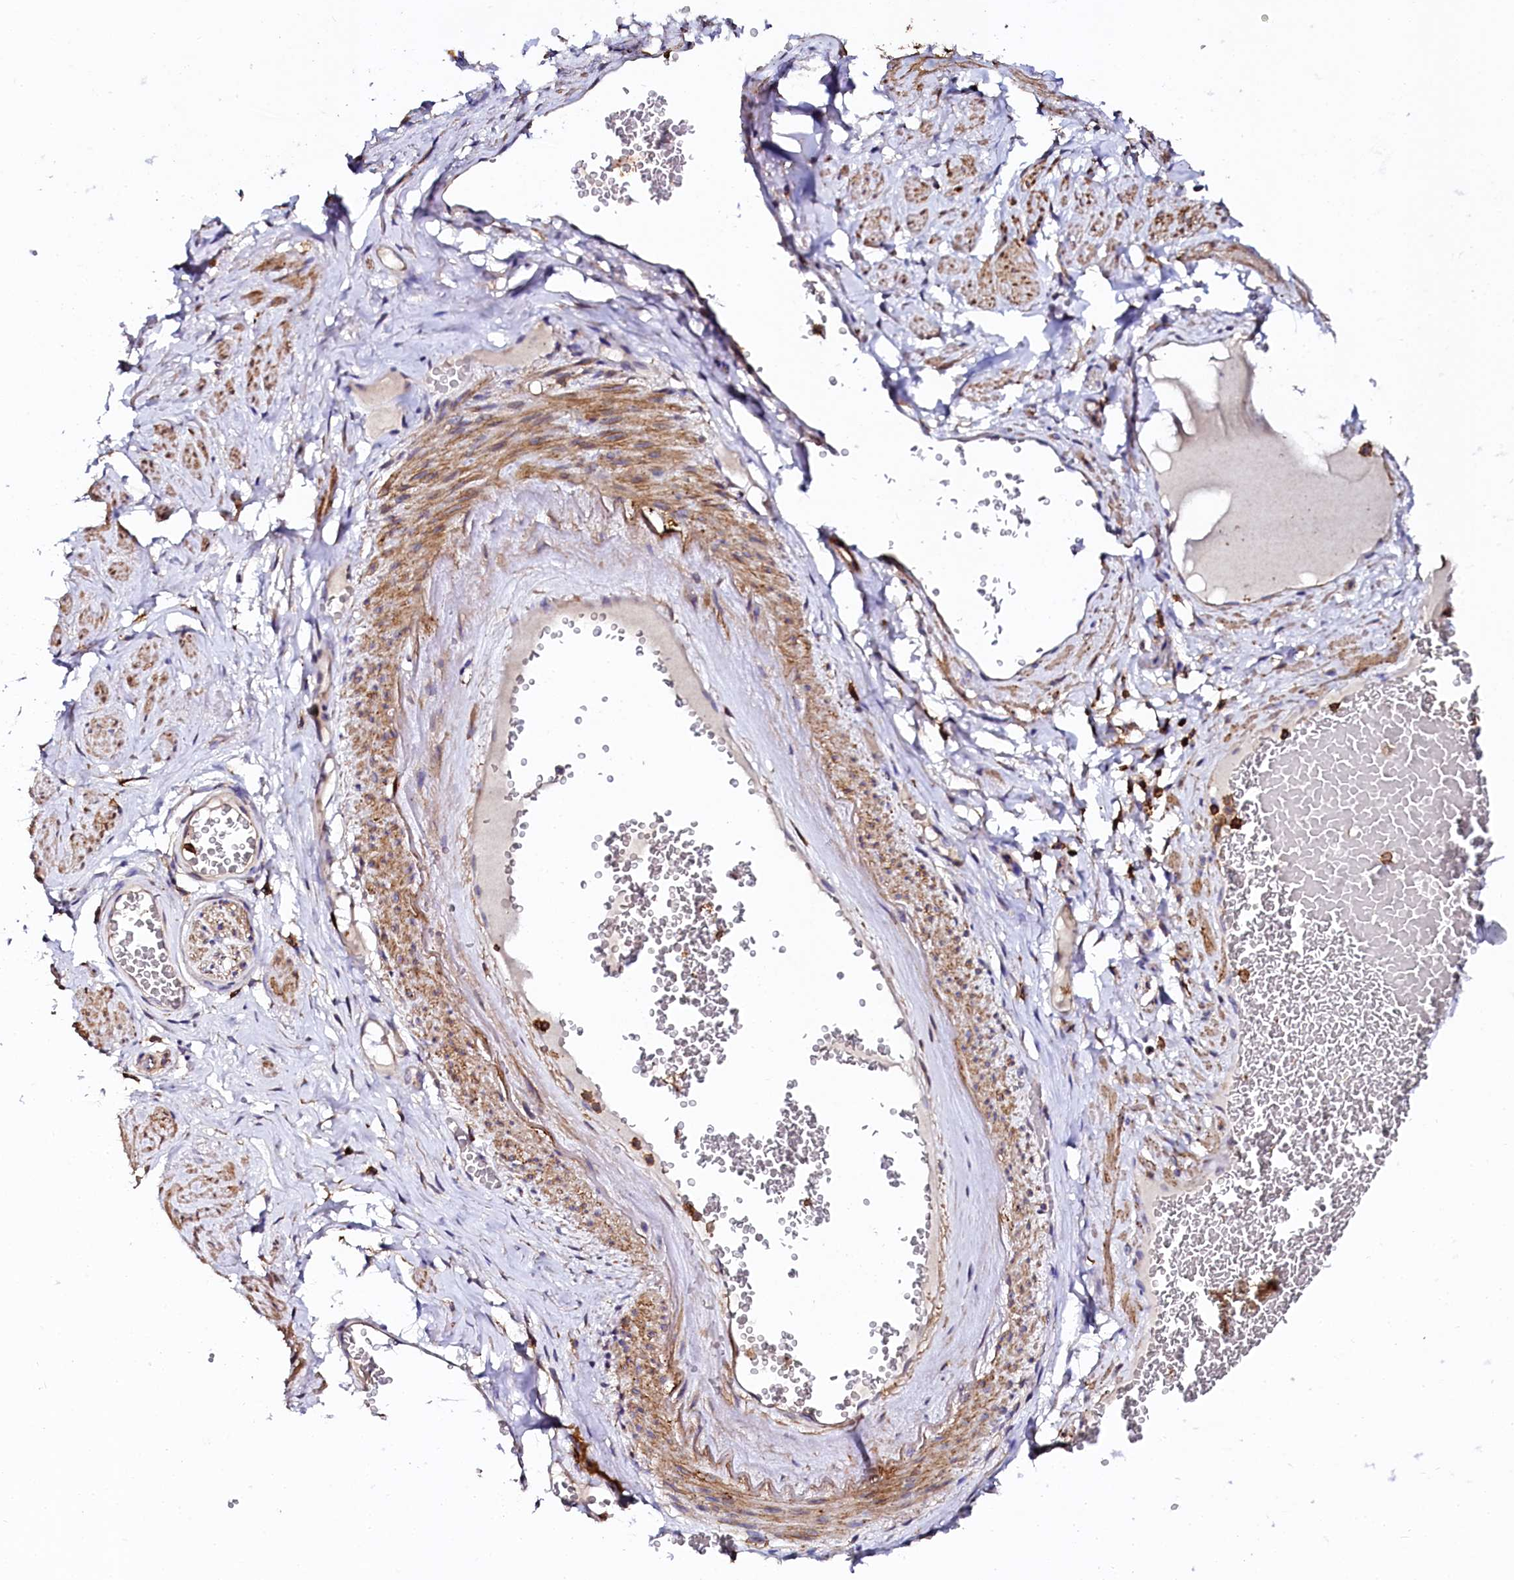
{"staining": {"intensity": "negative", "quantity": "none", "location": "none"}, "tissue": "adipose tissue", "cell_type": "Adipocytes", "image_type": "normal", "snomed": [{"axis": "morphology", "description": "Normal tissue, NOS"}, {"axis": "morphology", "description": "Adenocarcinoma, NOS"}, {"axis": "topography", "description": "Rectum"}, {"axis": "topography", "description": "Vagina"}, {"axis": "topography", "description": "Peripheral nerve tissue"}], "caption": "Immunohistochemical staining of benign adipose tissue reveals no significant positivity in adipocytes.", "gene": "AAAS", "patient": {"sex": "female", "age": 71}}